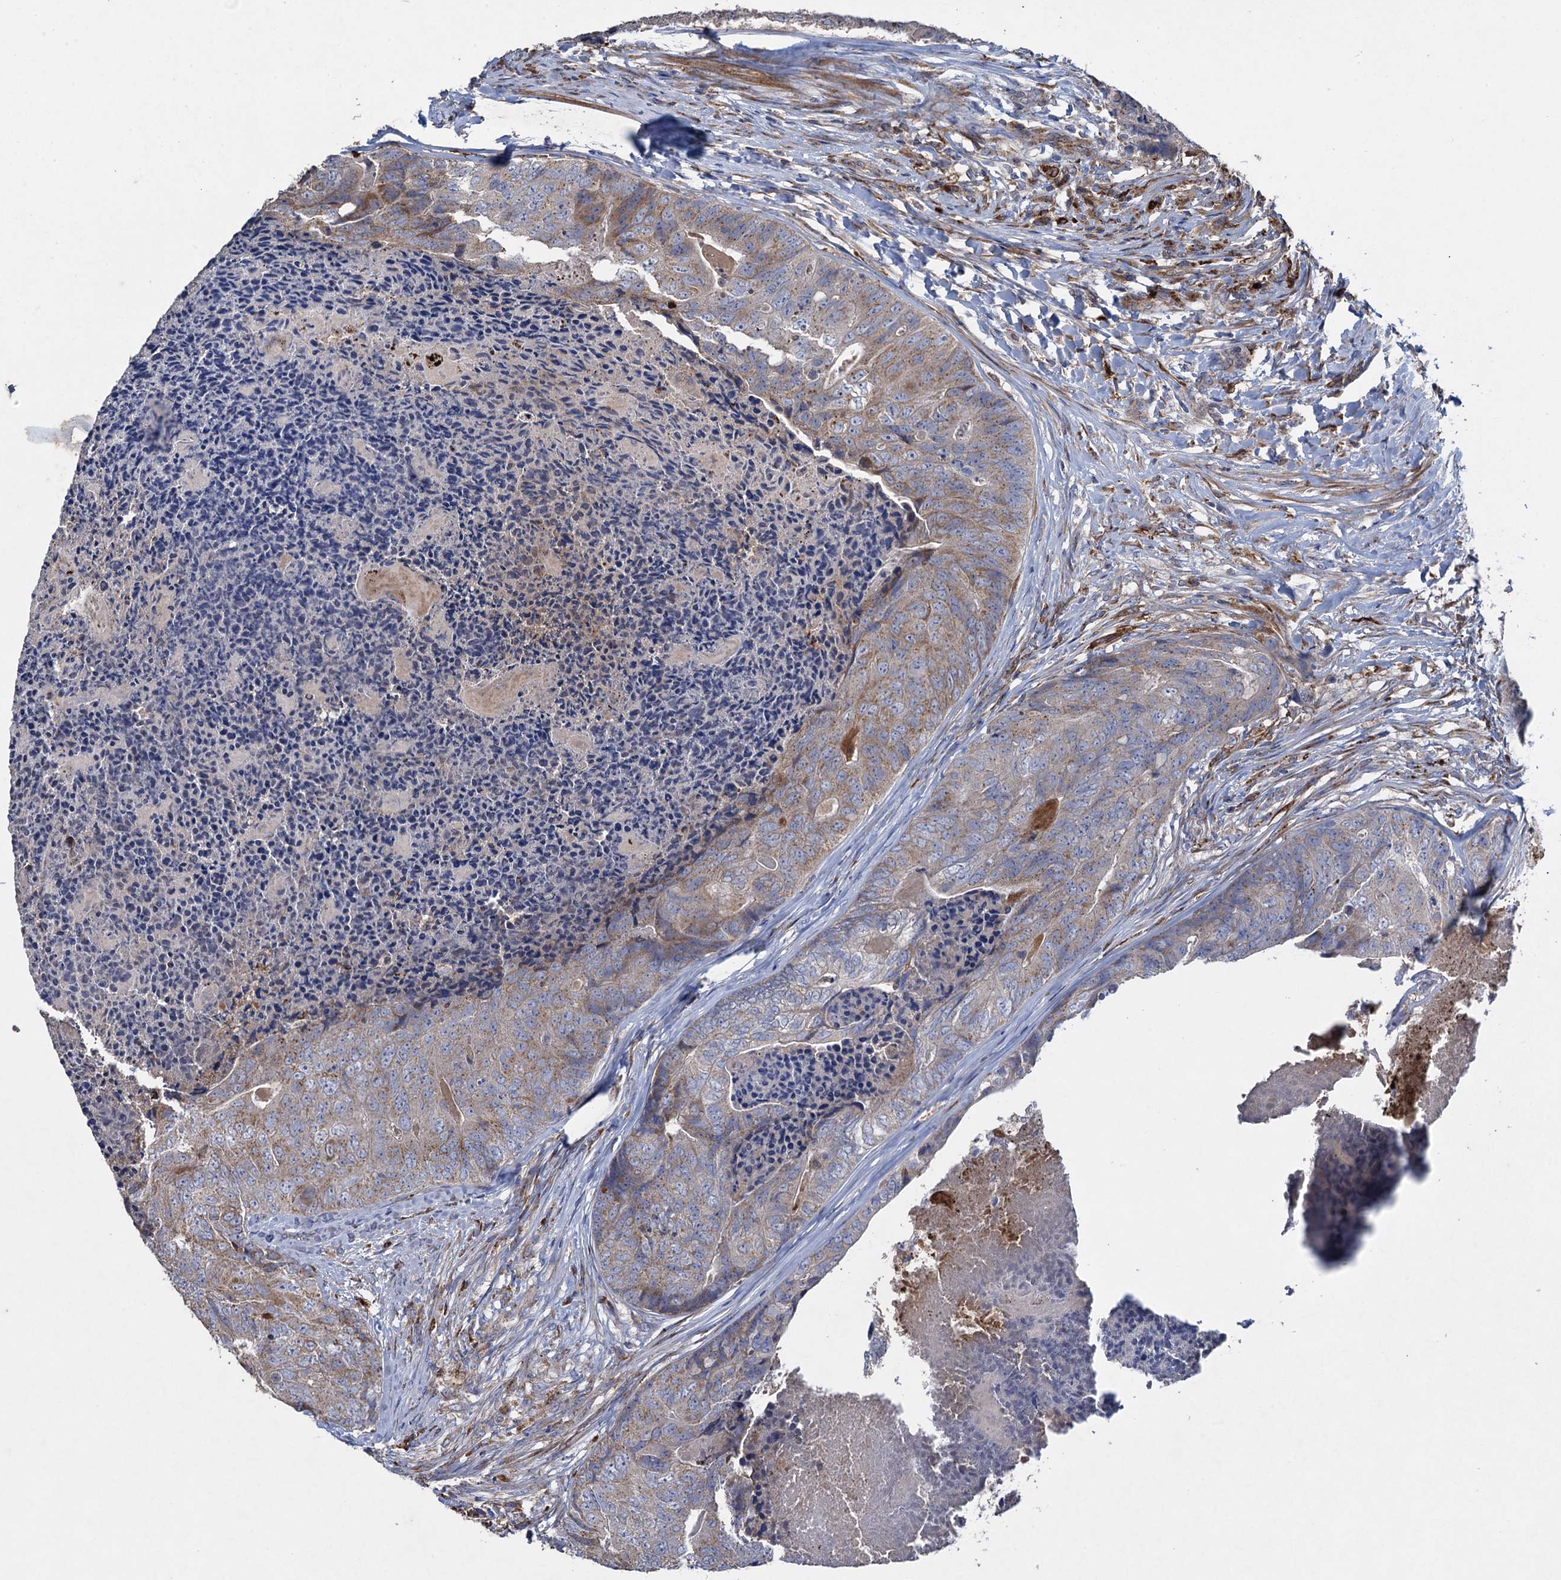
{"staining": {"intensity": "weak", "quantity": "<25%", "location": "cytoplasmic/membranous"}, "tissue": "colorectal cancer", "cell_type": "Tumor cells", "image_type": "cancer", "snomed": [{"axis": "morphology", "description": "Adenocarcinoma, NOS"}, {"axis": "topography", "description": "Colon"}], "caption": "A photomicrograph of human colorectal adenocarcinoma is negative for staining in tumor cells.", "gene": "TXNDC11", "patient": {"sex": "female", "age": 67}}